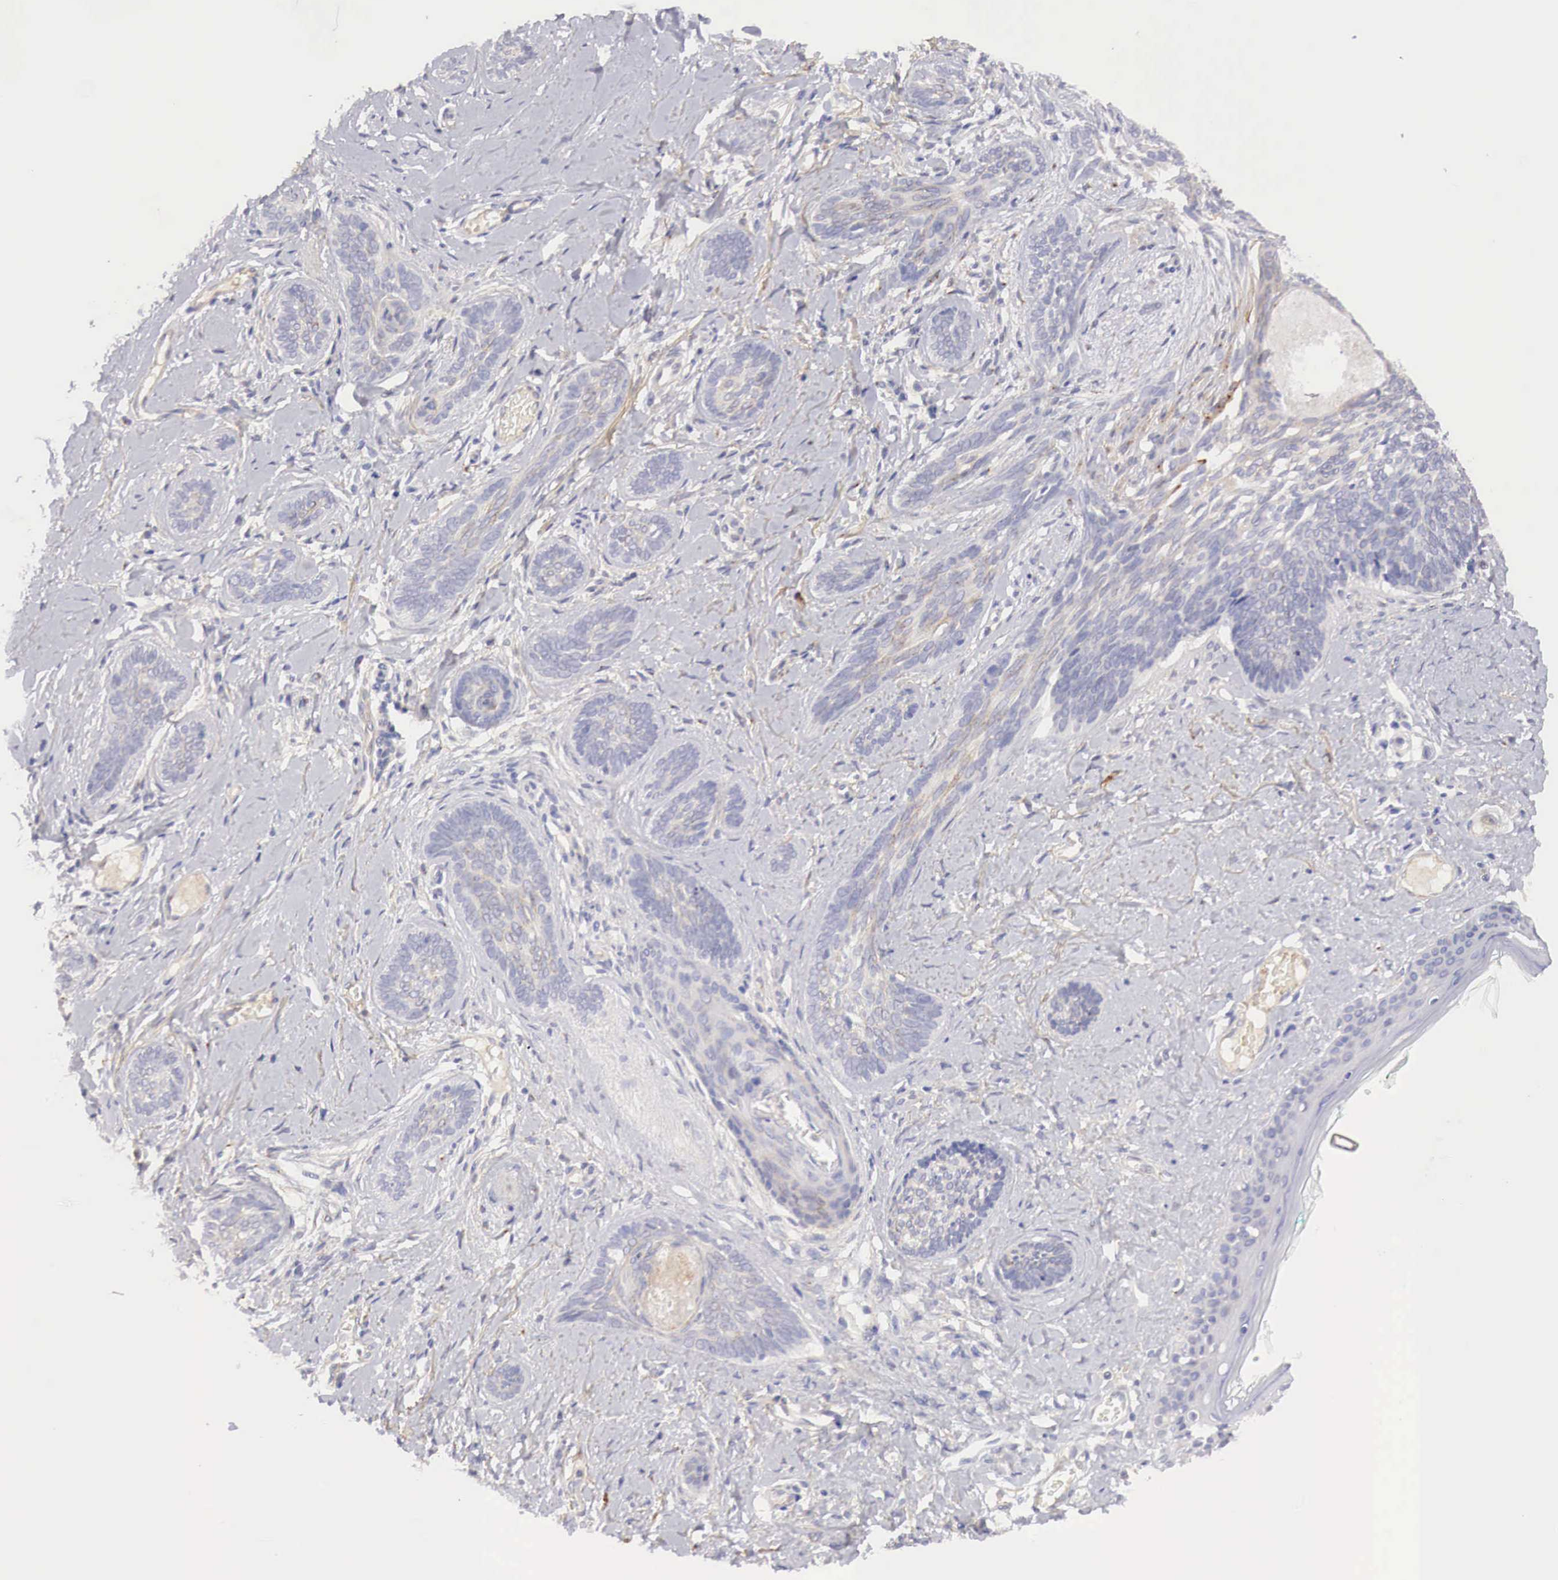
{"staining": {"intensity": "negative", "quantity": "none", "location": "none"}, "tissue": "skin cancer", "cell_type": "Tumor cells", "image_type": "cancer", "snomed": [{"axis": "morphology", "description": "Basal cell carcinoma"}, {"axis": "topography", "description": "Skin"}], "caption": "A high-resolution histopathology image shows IHC staining of basal cell carcinoma (skin), which demonstrates no significant positivity in tumor cells. (IHC, brightfield microscopy, high magnification).", "gene": "KLHDC7B", "patient": {"sex": "female", "age": 81}}